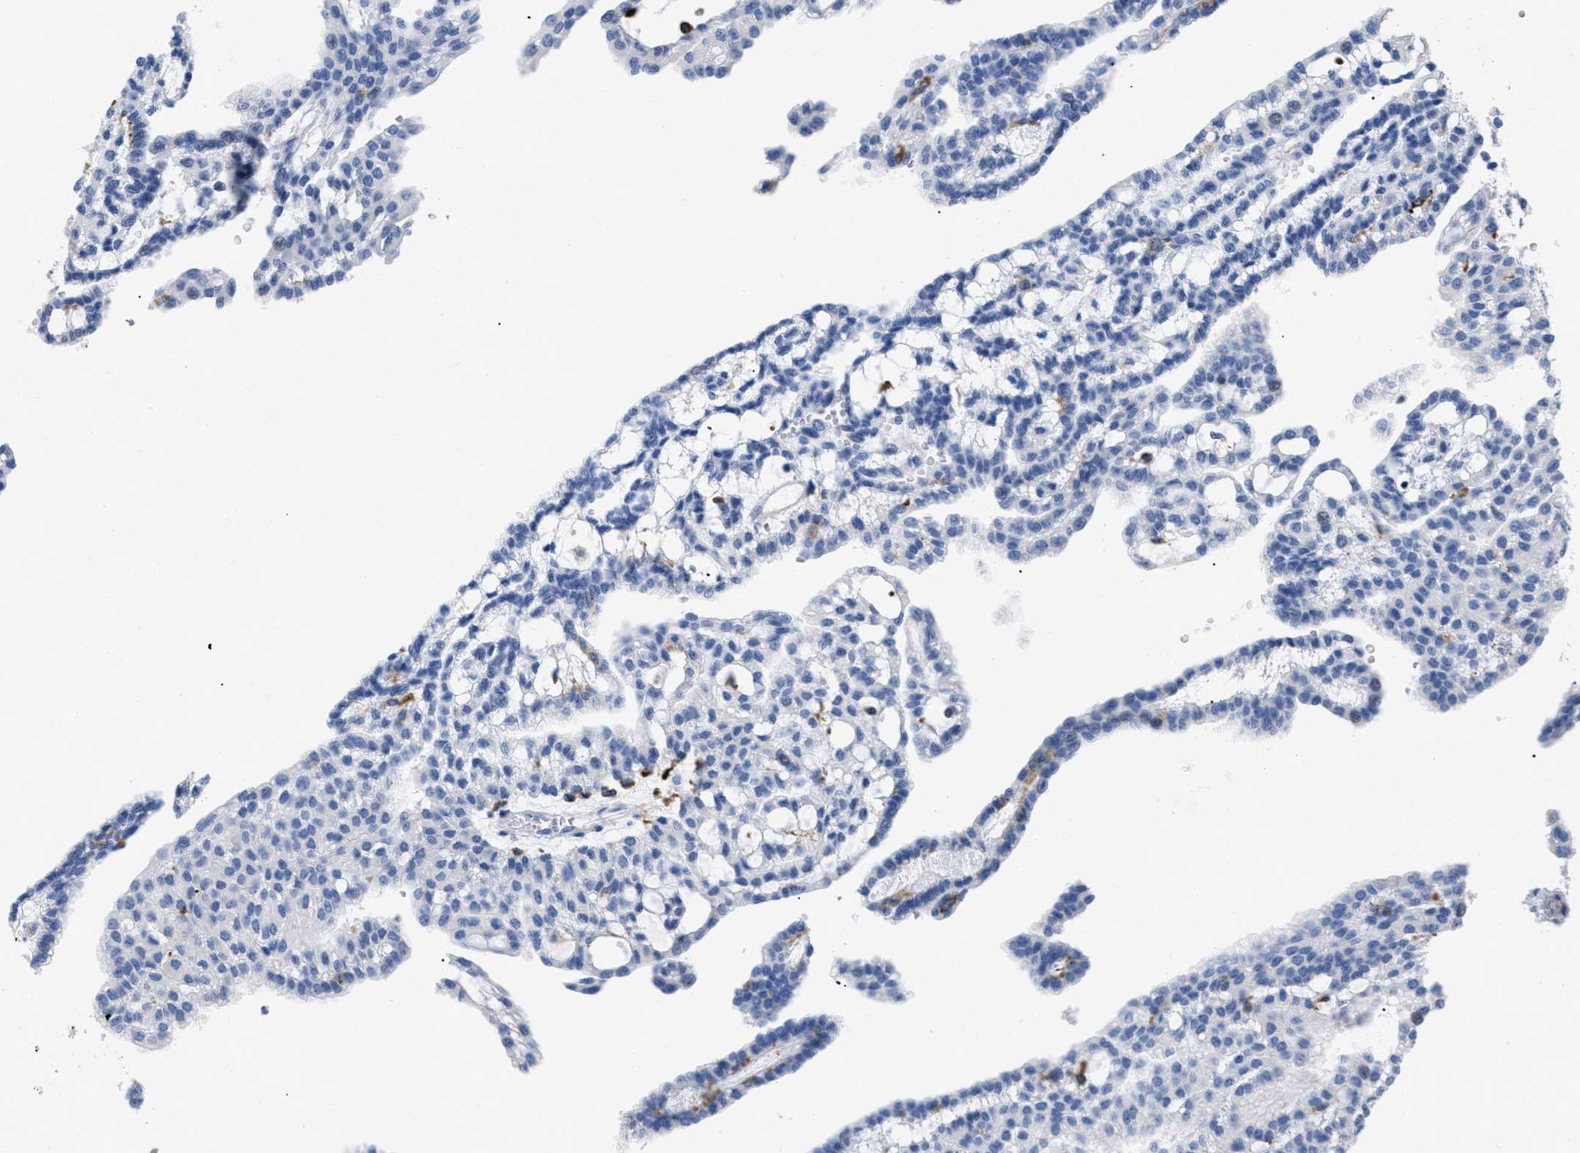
{"staining": {"intensity": "negative", "quantity": "none", "location": "none"}, "tissue": "renal cancer", "cell_type": "Tumor cells", "image_type": "cancer", "snomed": [{"axis": "morphology", "description": "Adenocarcinoma, NOS"}, {"axis": "topography", "description": "Kidney"}], "caption": "The photomicrograph displays no significant expression in tumor cells of renal cancer.", "gene": "HLA-DPA1", "patient": {"sex": "male", "age": 63}}